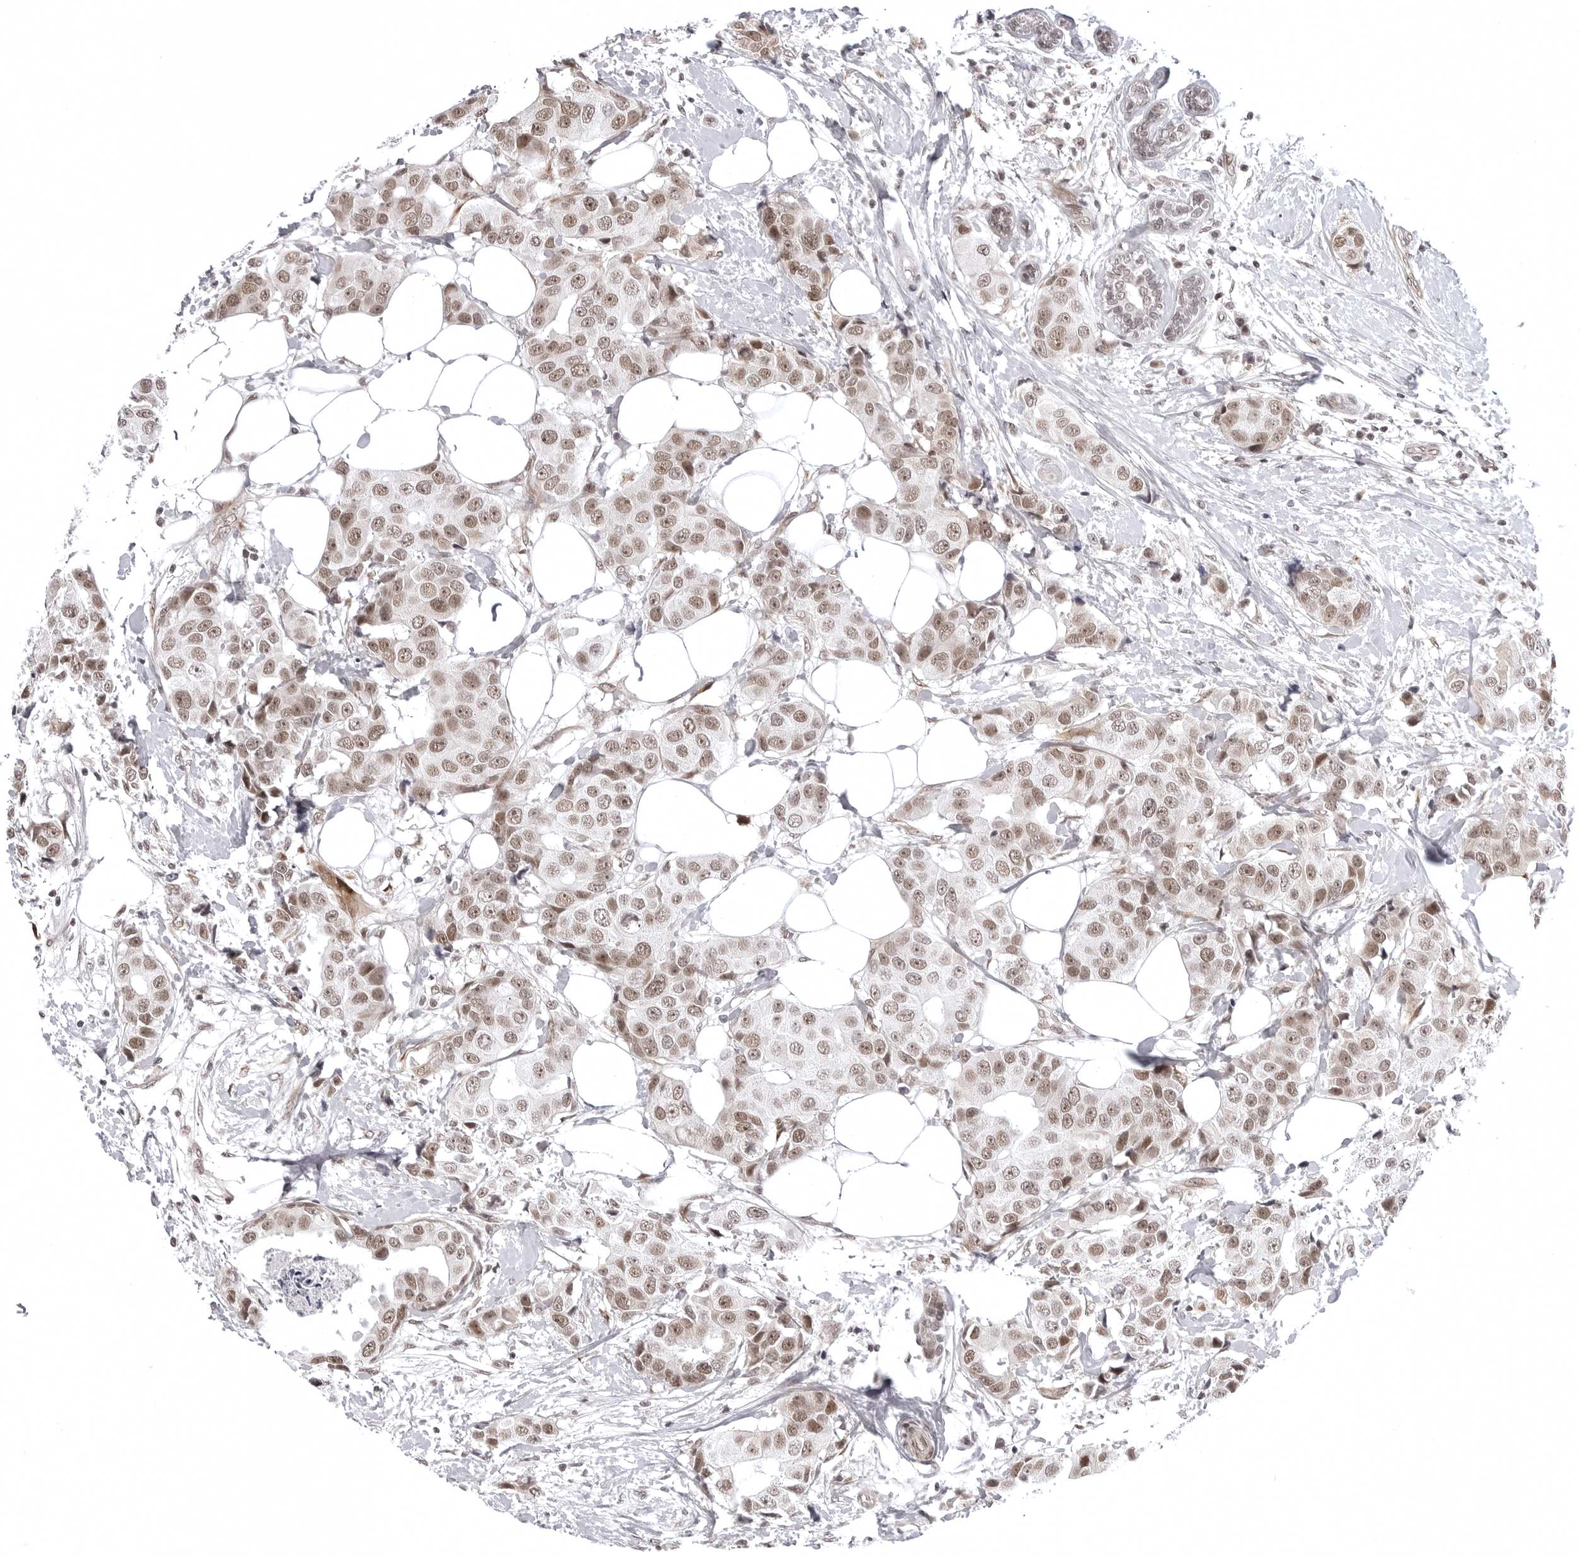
{"staining": {"intensity": "moderate", "quantity": ">75%", "location": "nuclear"}, "tissue": "breast cancer", "cell_type": "Tumor cells", "image_type": "cancer", "snomed": [{"axis": "morphology", "description": "Normal tissue, NOS"}, {"axis": "morphology", "description": "Duct carcinoma"}, {"axis": "topography", "description": "Breast"}], "caption": "This is an image of immunohistochemistry (IHC) staining of breast intraductal carcinoma, which shows moderate expression in the nuclear of tumor cells.", "gene": "PHF3", "patient": {"sex": "female", "age": 39}}